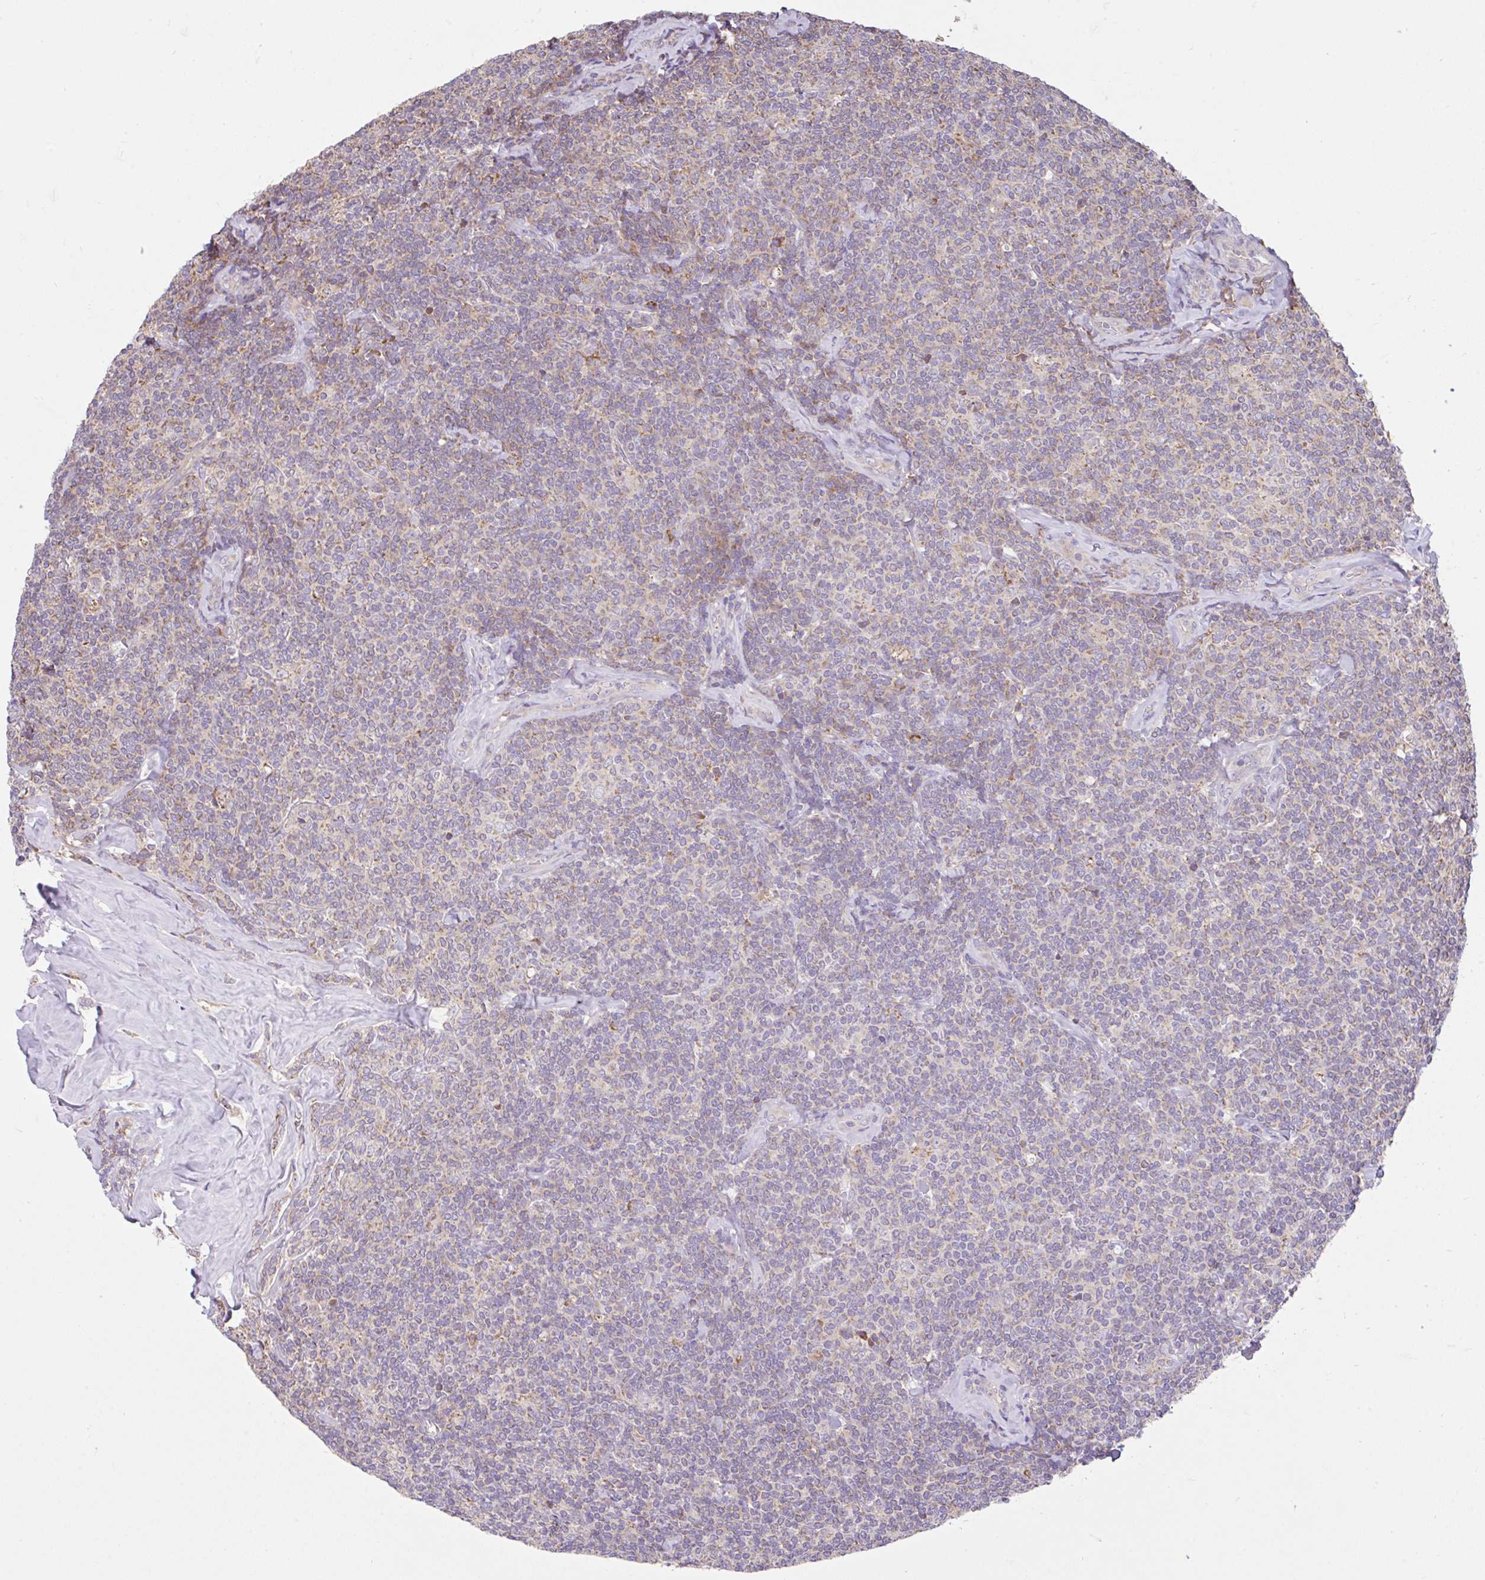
{"staining": {"intensity": "moderate", "quantity": "<25%", "location": "cytoplasmic/membranous"}, "tissue": "lymphoma", "cell_type": "Tumor cells", "image_type": "cancer", "snomed": [{"axis": "morphology", "description": "Malignant lymphoma, non-Hodgkin's type, Low grade"}, {"axis": "topography", "description": "Lymph node"}], "caption": "This histopathology image exhibits immunohistochemistry staining of malignant lymphoma, non-Hodgkin's type (low-grade), with low moderate cytoplasmic/membranous expression in approximately <25% of tumor cells.", "gene": "RALBP1", "patient": {"sex": "female", "age": 56}}